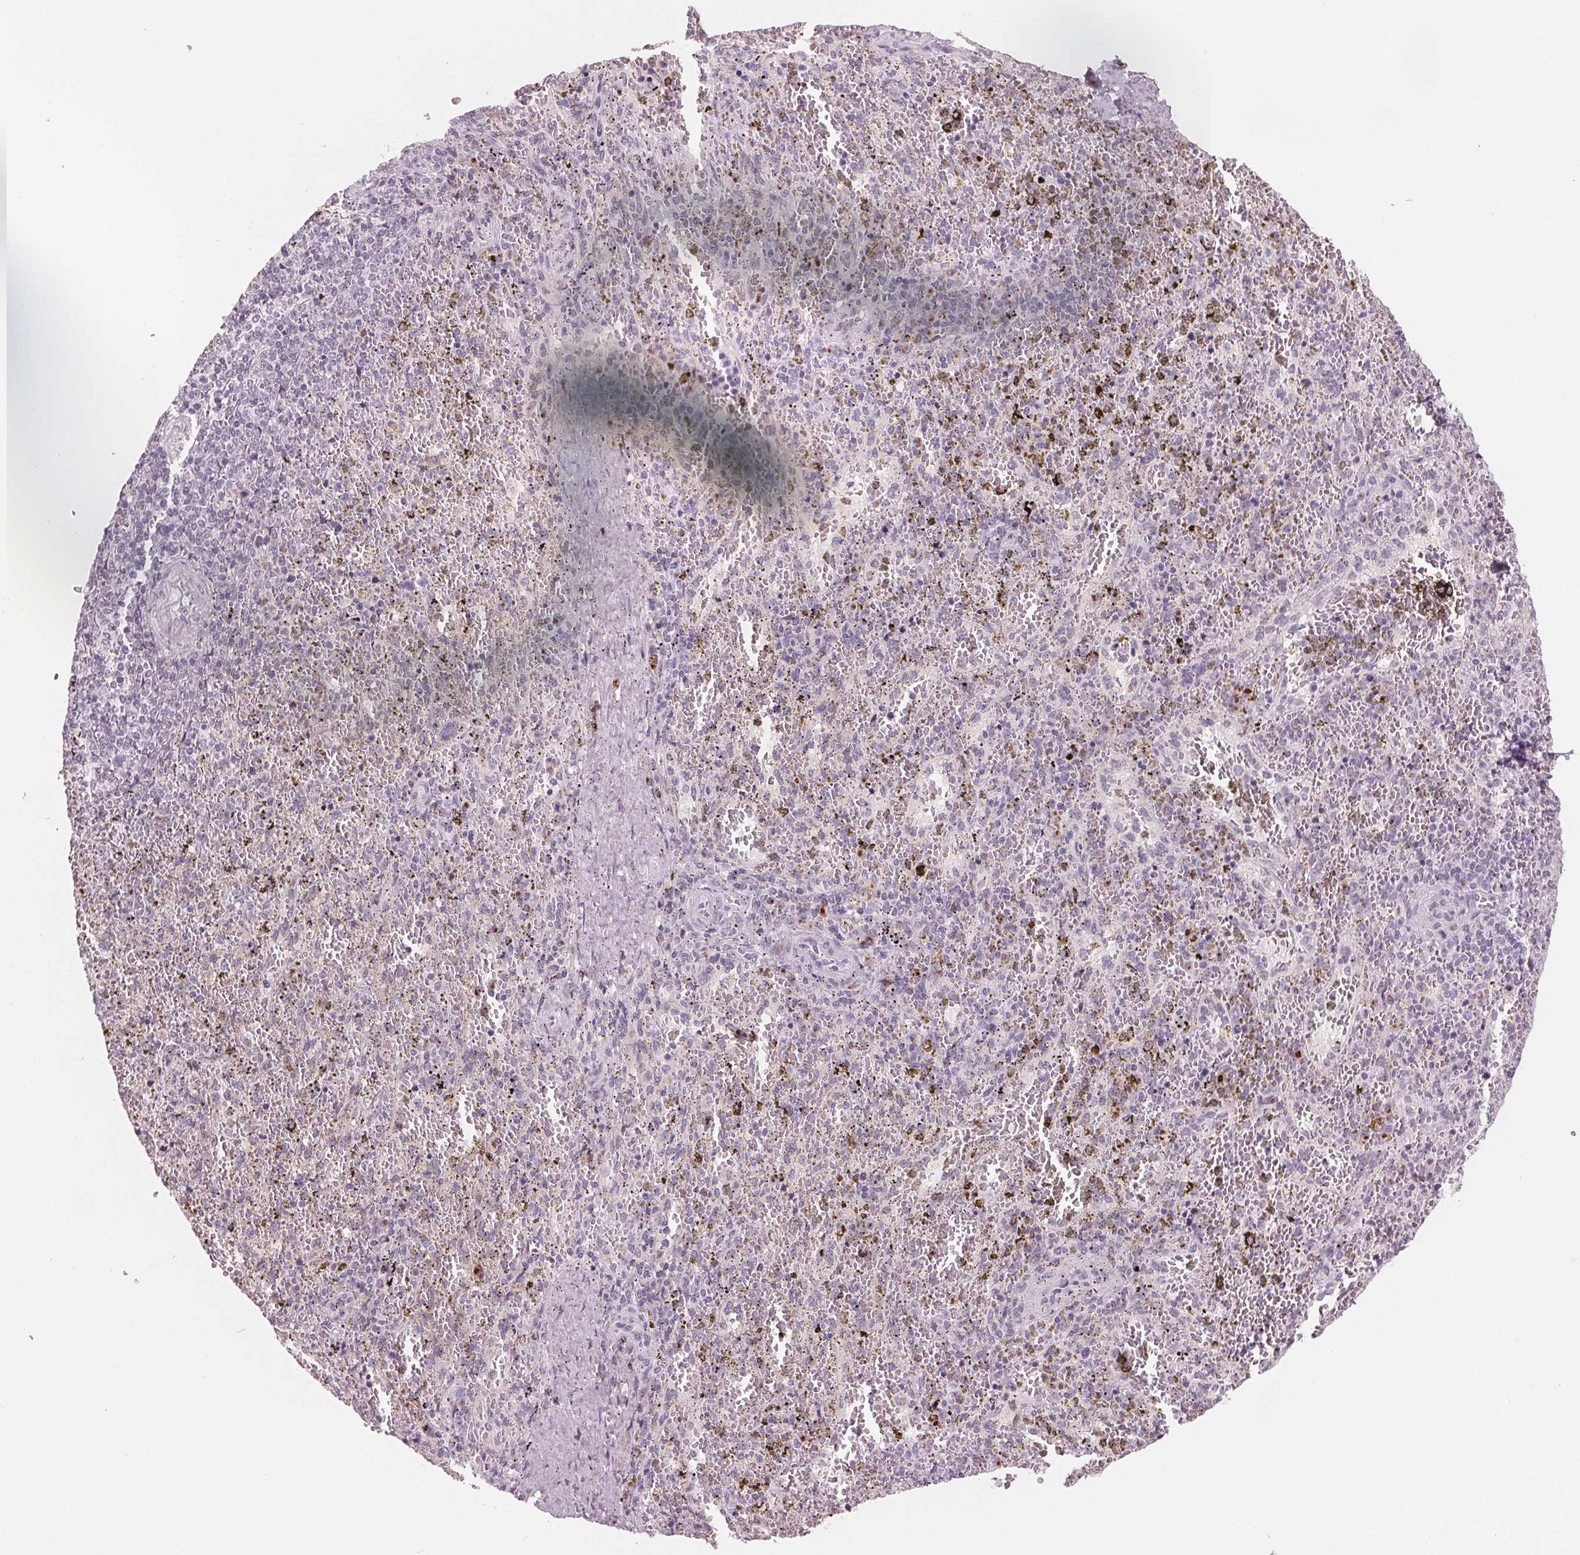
{"staining": {"intensity": "negative", "quantity": "none", "location": "none"}, "tissue": "spleen", "cell_type": "Cells in red pulp", "image_type": "normal", "snomed": [{"axis": "morphology", "description": "Normal tissue, NOS"}, {"axis": "topography", "description": "Spleen"}], "caption": "Human spleen stained for a protein using IHC displays no positivity in cells in red pulp.", "gene": "IL9R", "patient": {"sex": "female", "age": 50}}